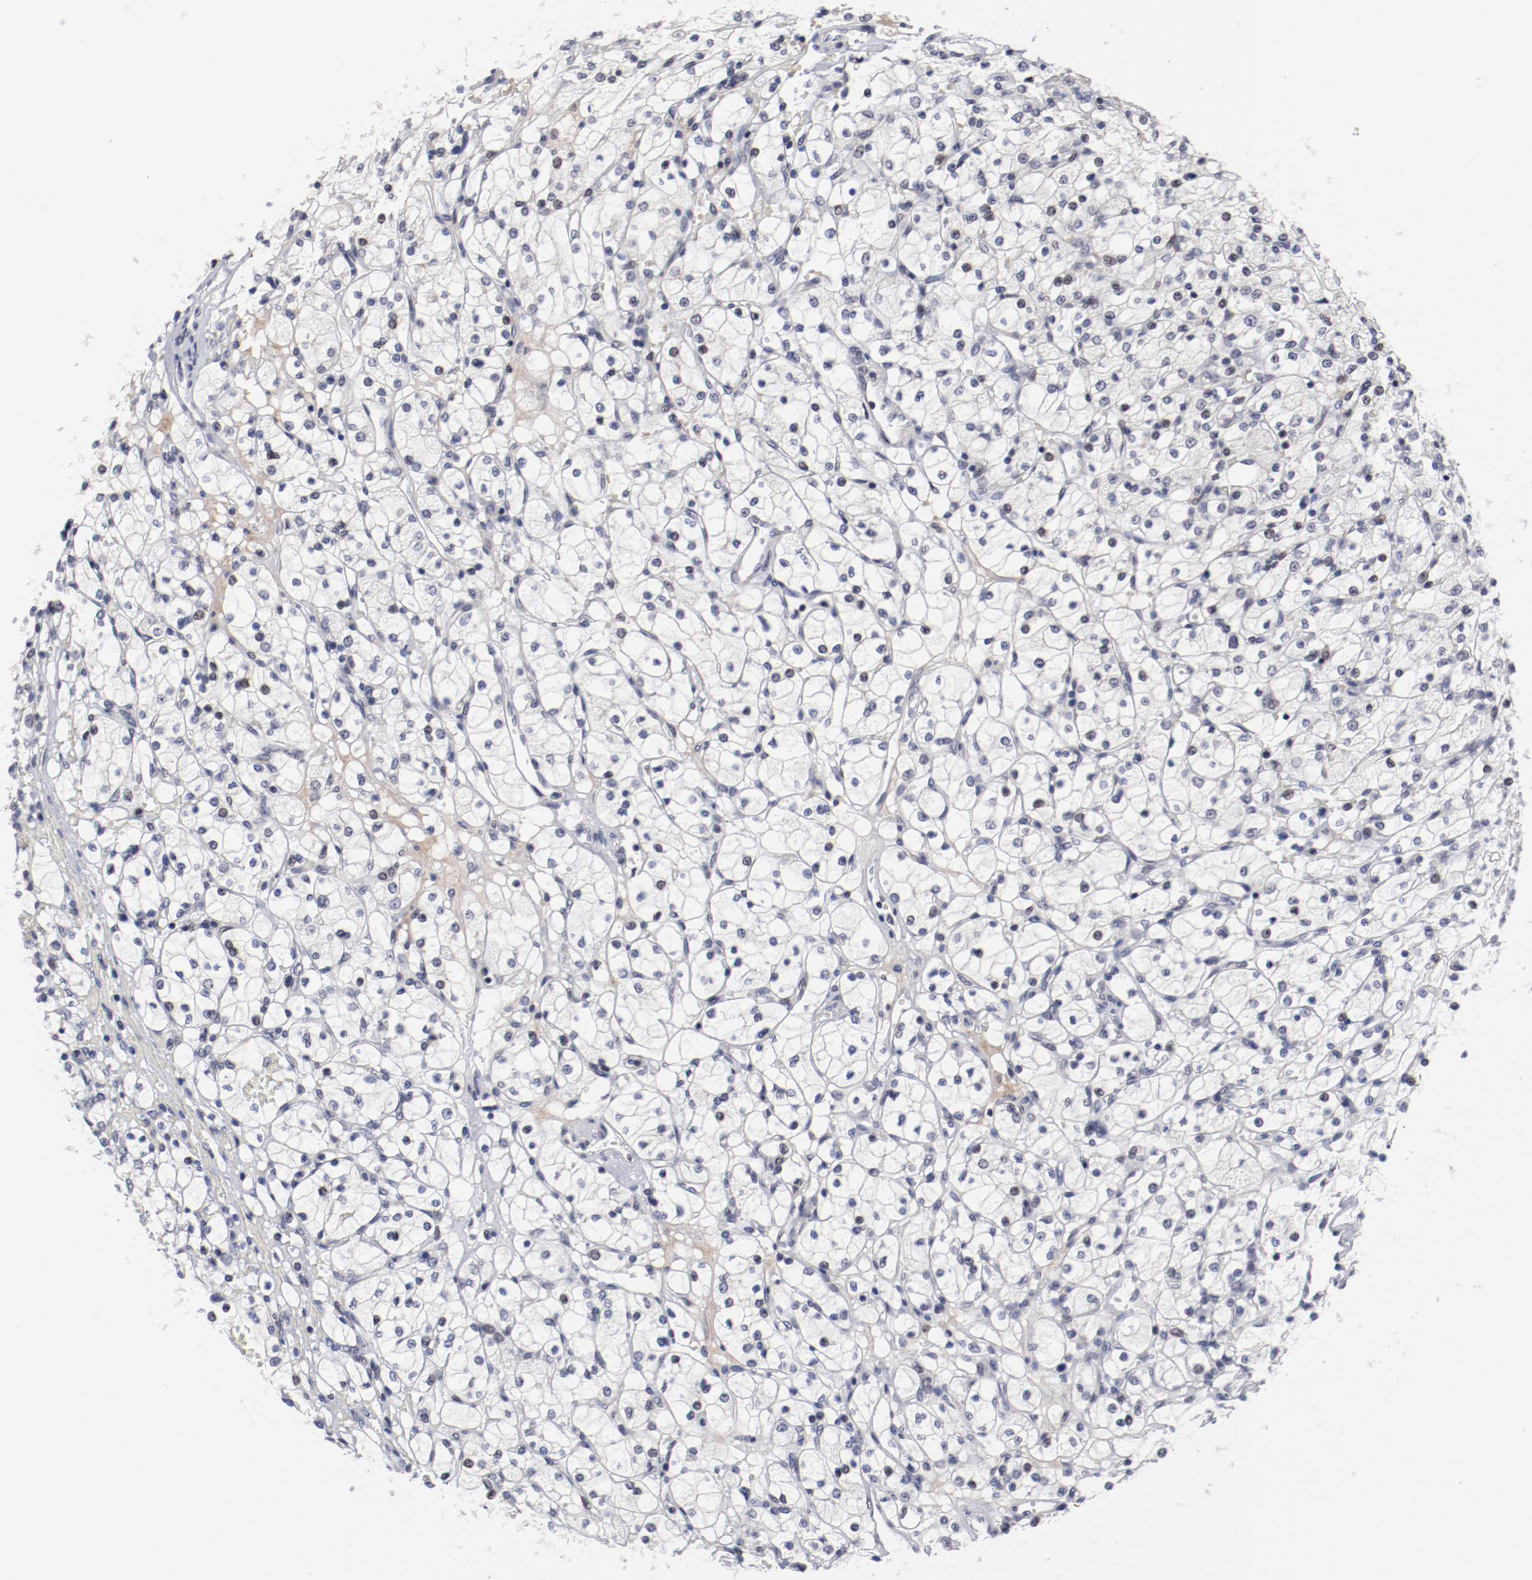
{"staining": {"intensity": "negative", "quantity": "none", "location": "none"}, "tissue": "renal cancer", "cell_type": "Tumor cells", "image_type": "cancer", "snomed": [{"axis": "morphology", "description": "Adenocarcinoma, NOS"}, {"axis": "topography", "description": "Kidney"}], "caption": "The micrograph reveals no significant expression in tumor cells of renal adenocarcinoma.", "gene": "FSCB", "patient": {"sex": "female", "age": 83}}